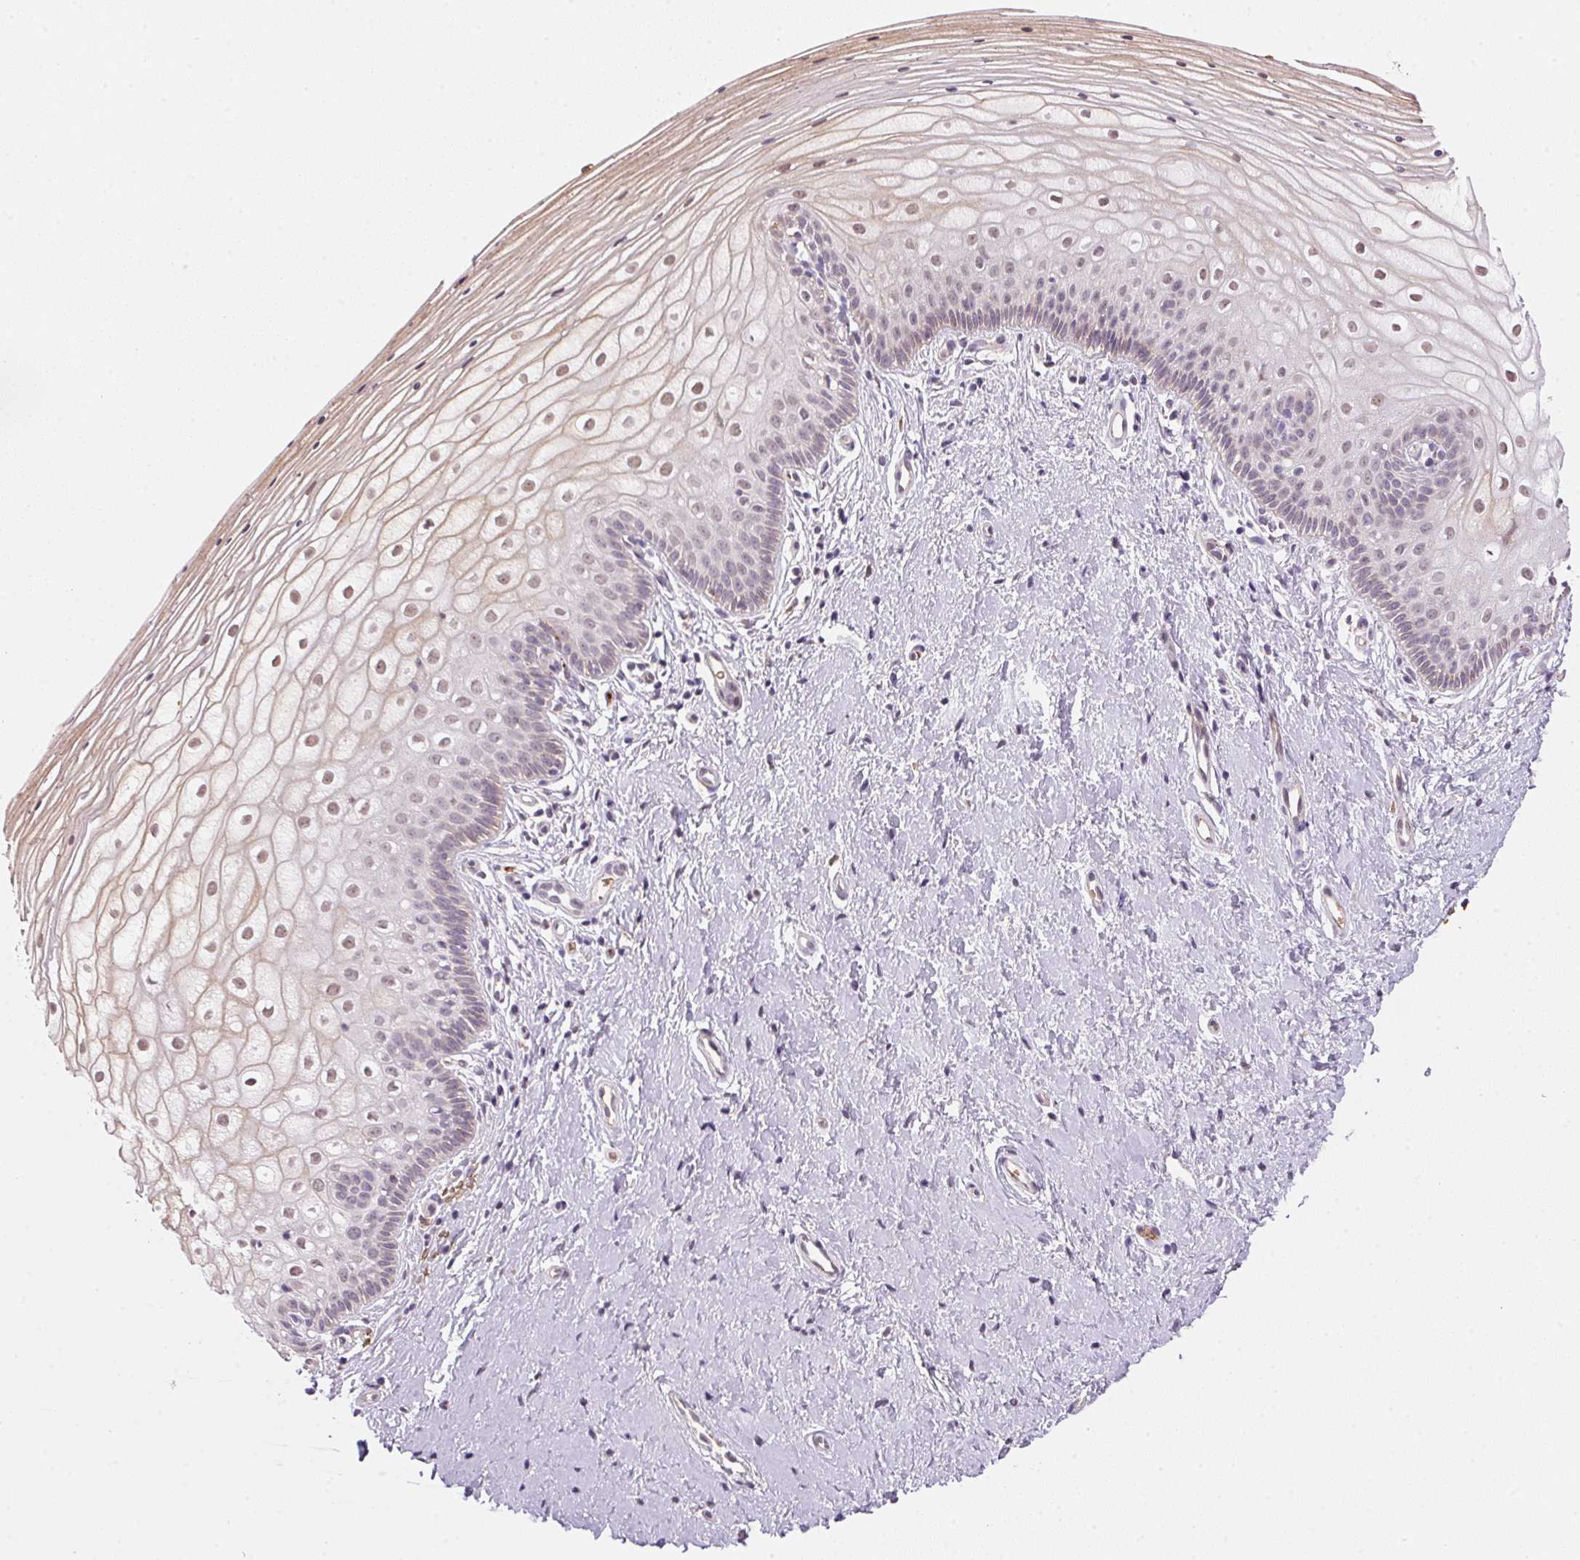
{"staining": {"intensity": "weak", "quantity": "<25%", "location": "nuclear"}, "tissue": "vagina", "cell_type": "Squamous epithelial cells", "image_type": "normal", "snomed": [{"axis": "morphology", "description": "Normal tissue, NOS"}, {"axis": "topography", "description": "Vagina"}], "caption": "The immunohistochemistry (IHC) histopathology image has no significant positivity in squamous epithelial cells of vagina.", "gene": "METTL13", "patient": {"sex": "female", "age": 39}}